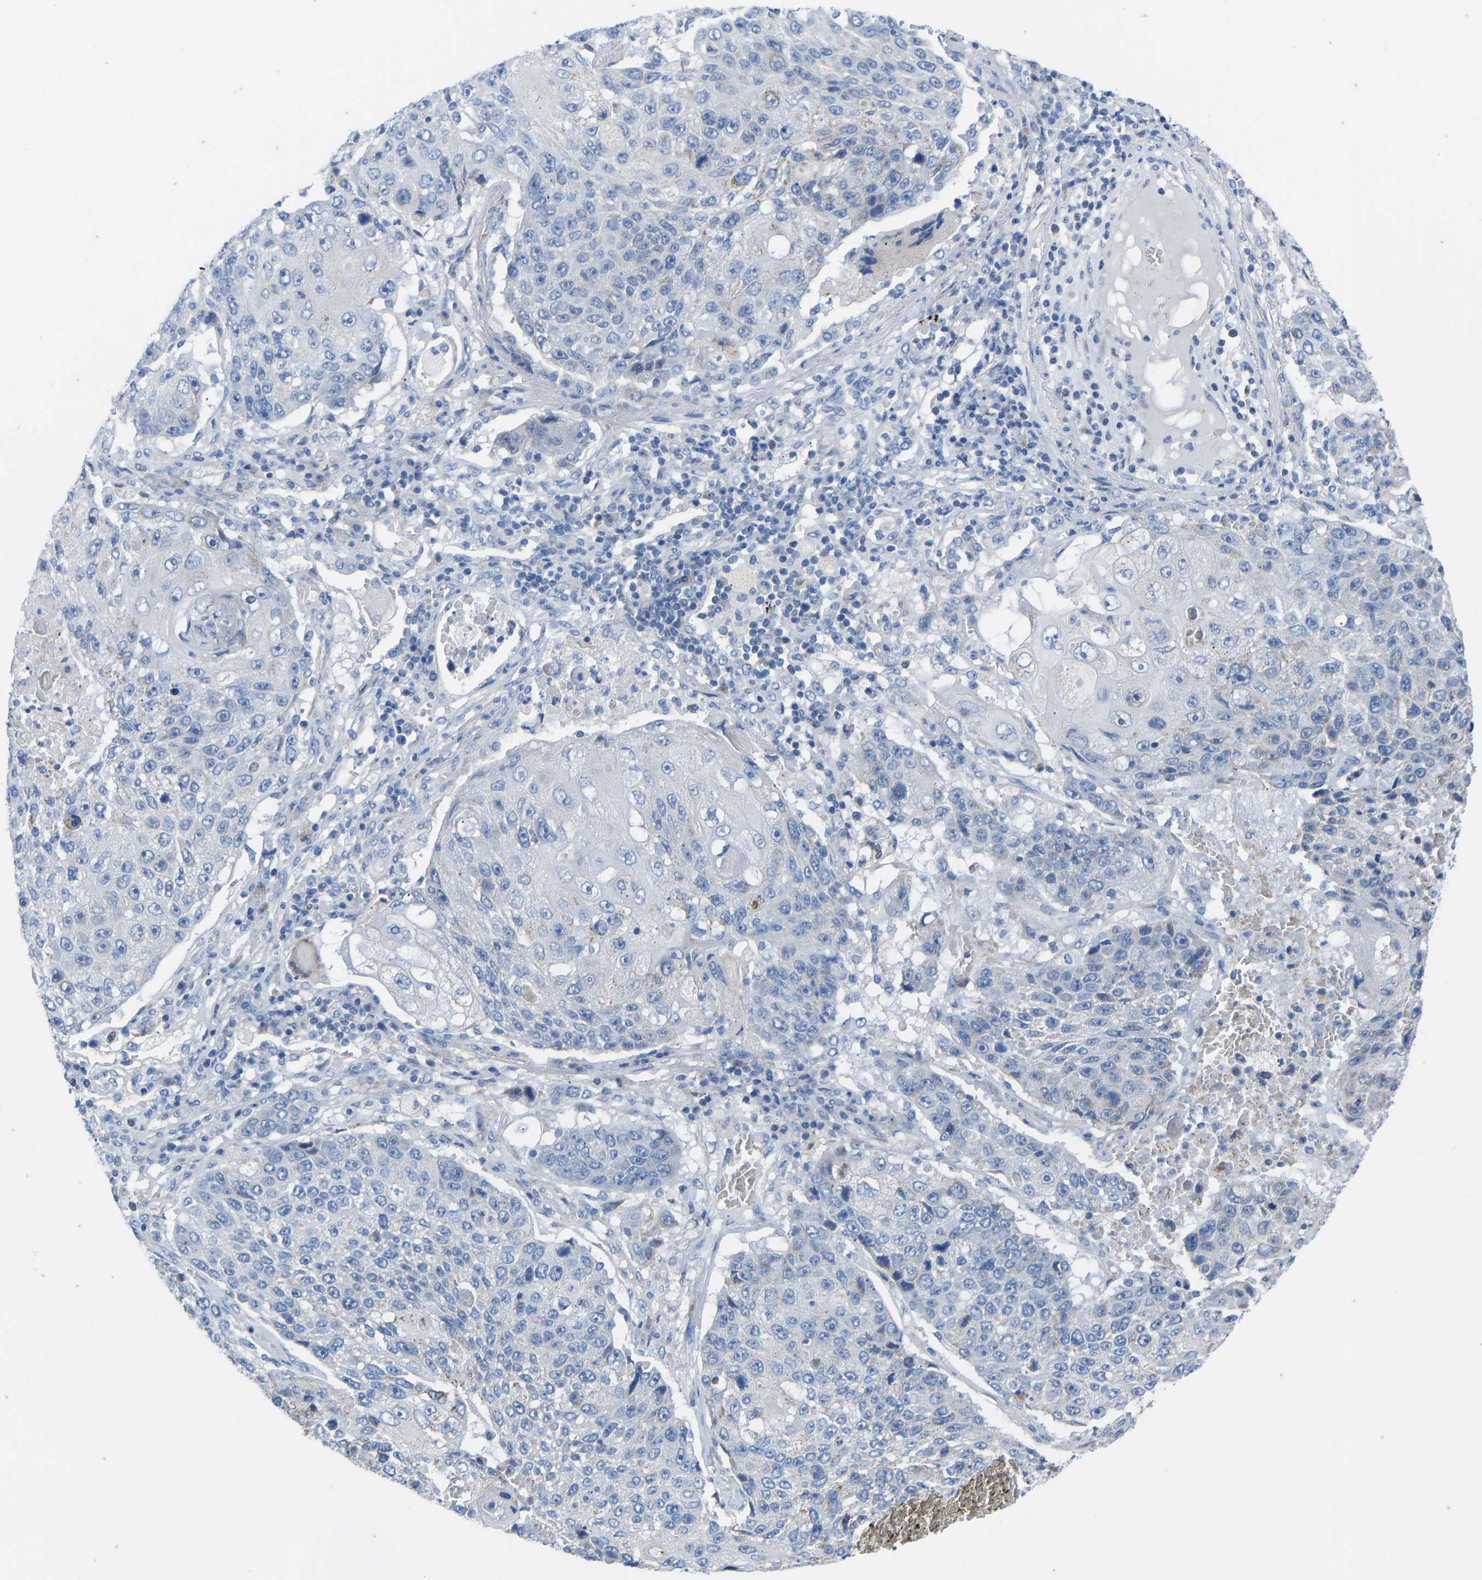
{"staining": {"intensity": "negative", "quantity": "none", "location": "none"}, "tissue": "lung cancer", "cell_type": "Tumor cells", "image_type": "cancer", "snomed": [{"axis": "morphology", "description": "Squamous cell carcinoma, NOS"}, {"axis": "topography", "description": "Lung"}], "caption": "Human lung cancer stained for a protein using immunohistochemistry exhibits no staining in tumor cells.", "gene": "OLIG2", "patient": {"sex": "male", "age": 61}}